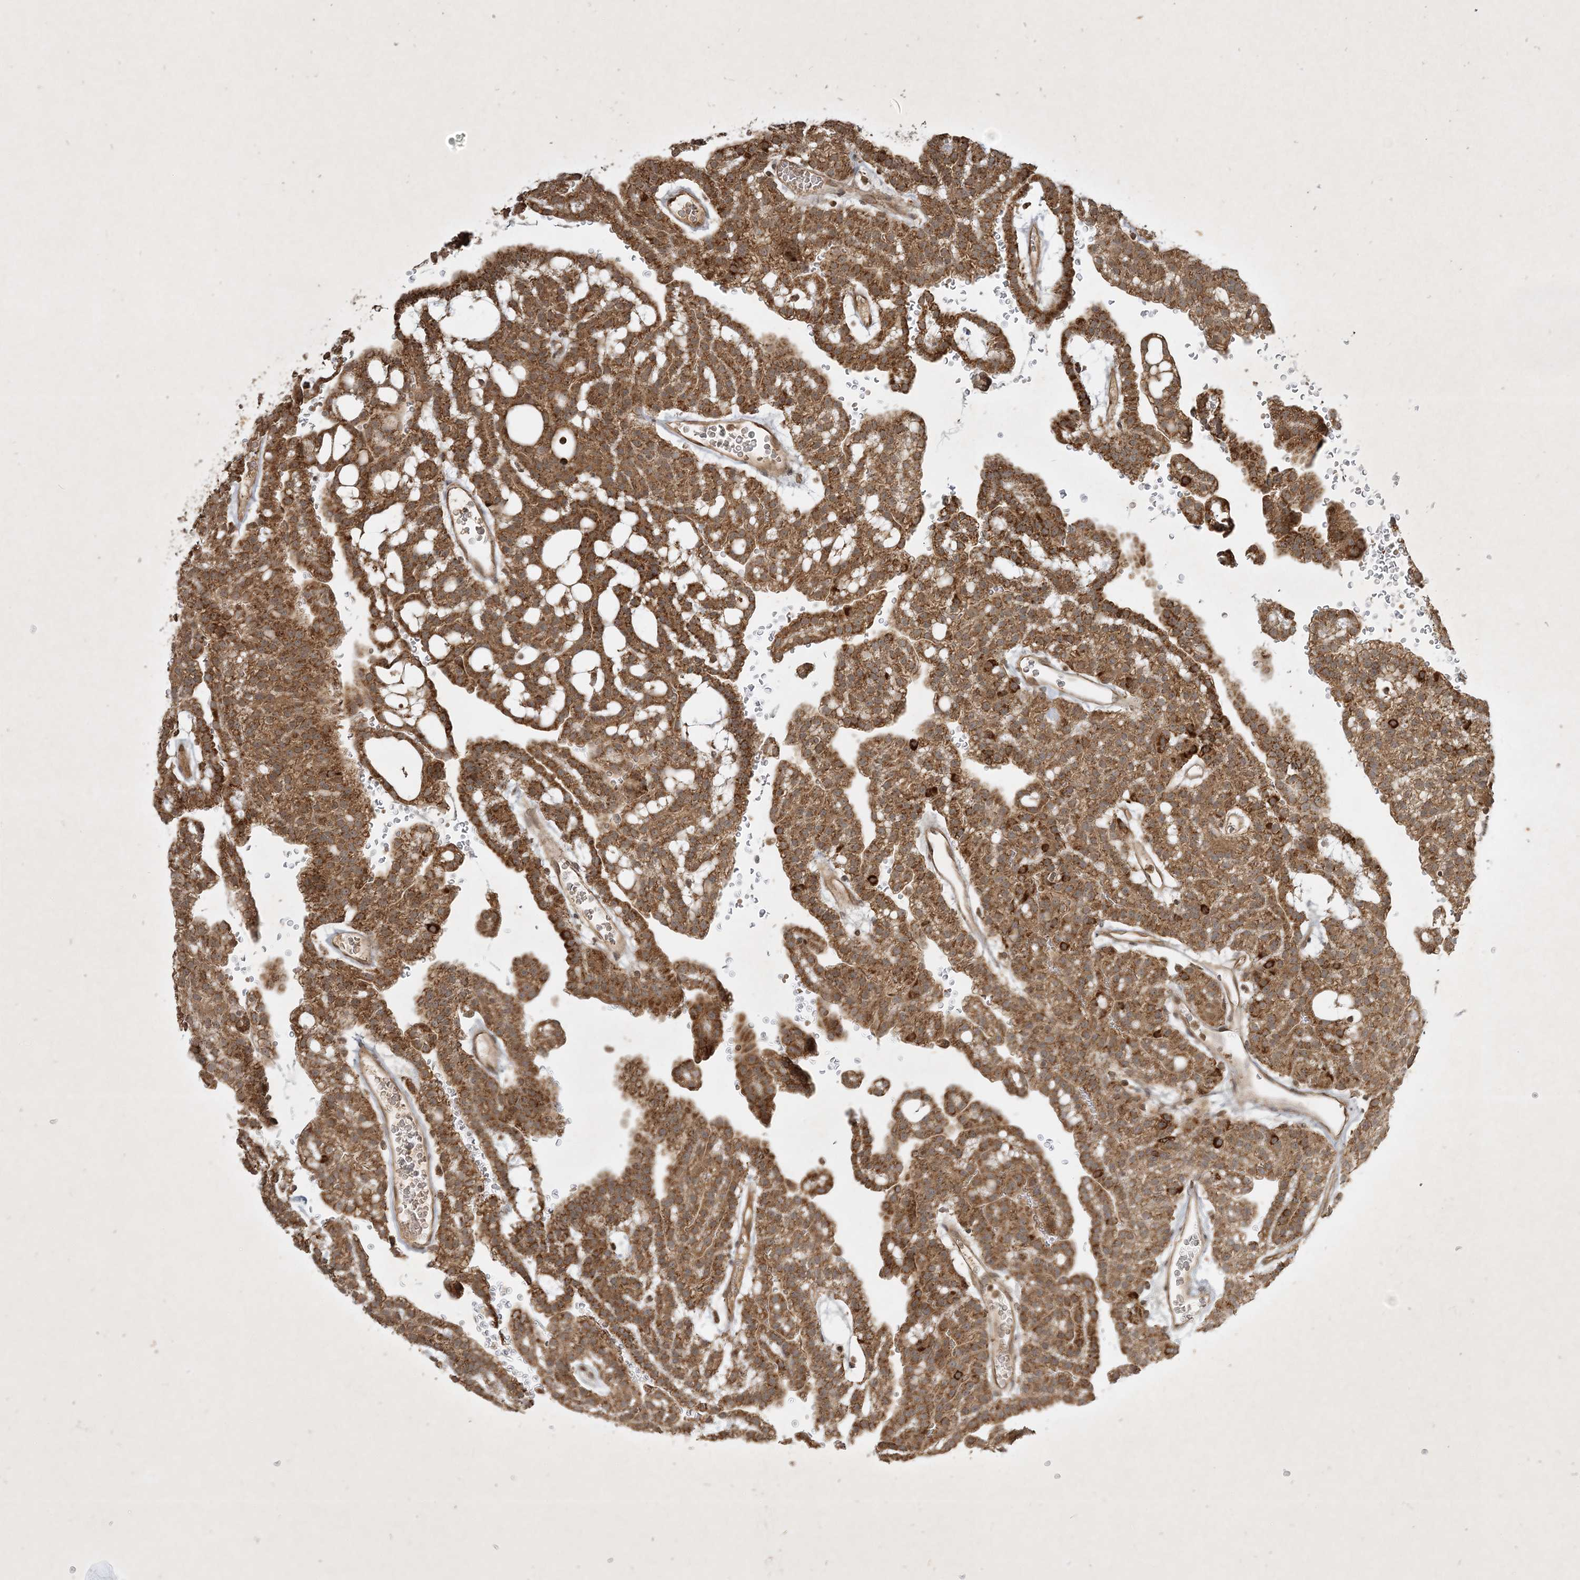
{"staining": {"intensity": "moderate", "quantity": ">75%", "location": "cytoplasmic/membranous"}, "tissue": "renal cancer", "cell_type": "Tumor cells", "image_type": "cancer", "snomed": [{"axis": "morphology", "description": "Adenocarcinoma, NOS"}, {"axis": "topography", "description": "Kidney"}], "caption": "A brown stain highlights moderate cytoplasmic/membranous staining of a protein in adenocarcinoma (renal) tumor cells.", "gene": "PLTP", "patient": {"sex": "male", "age": 63}}